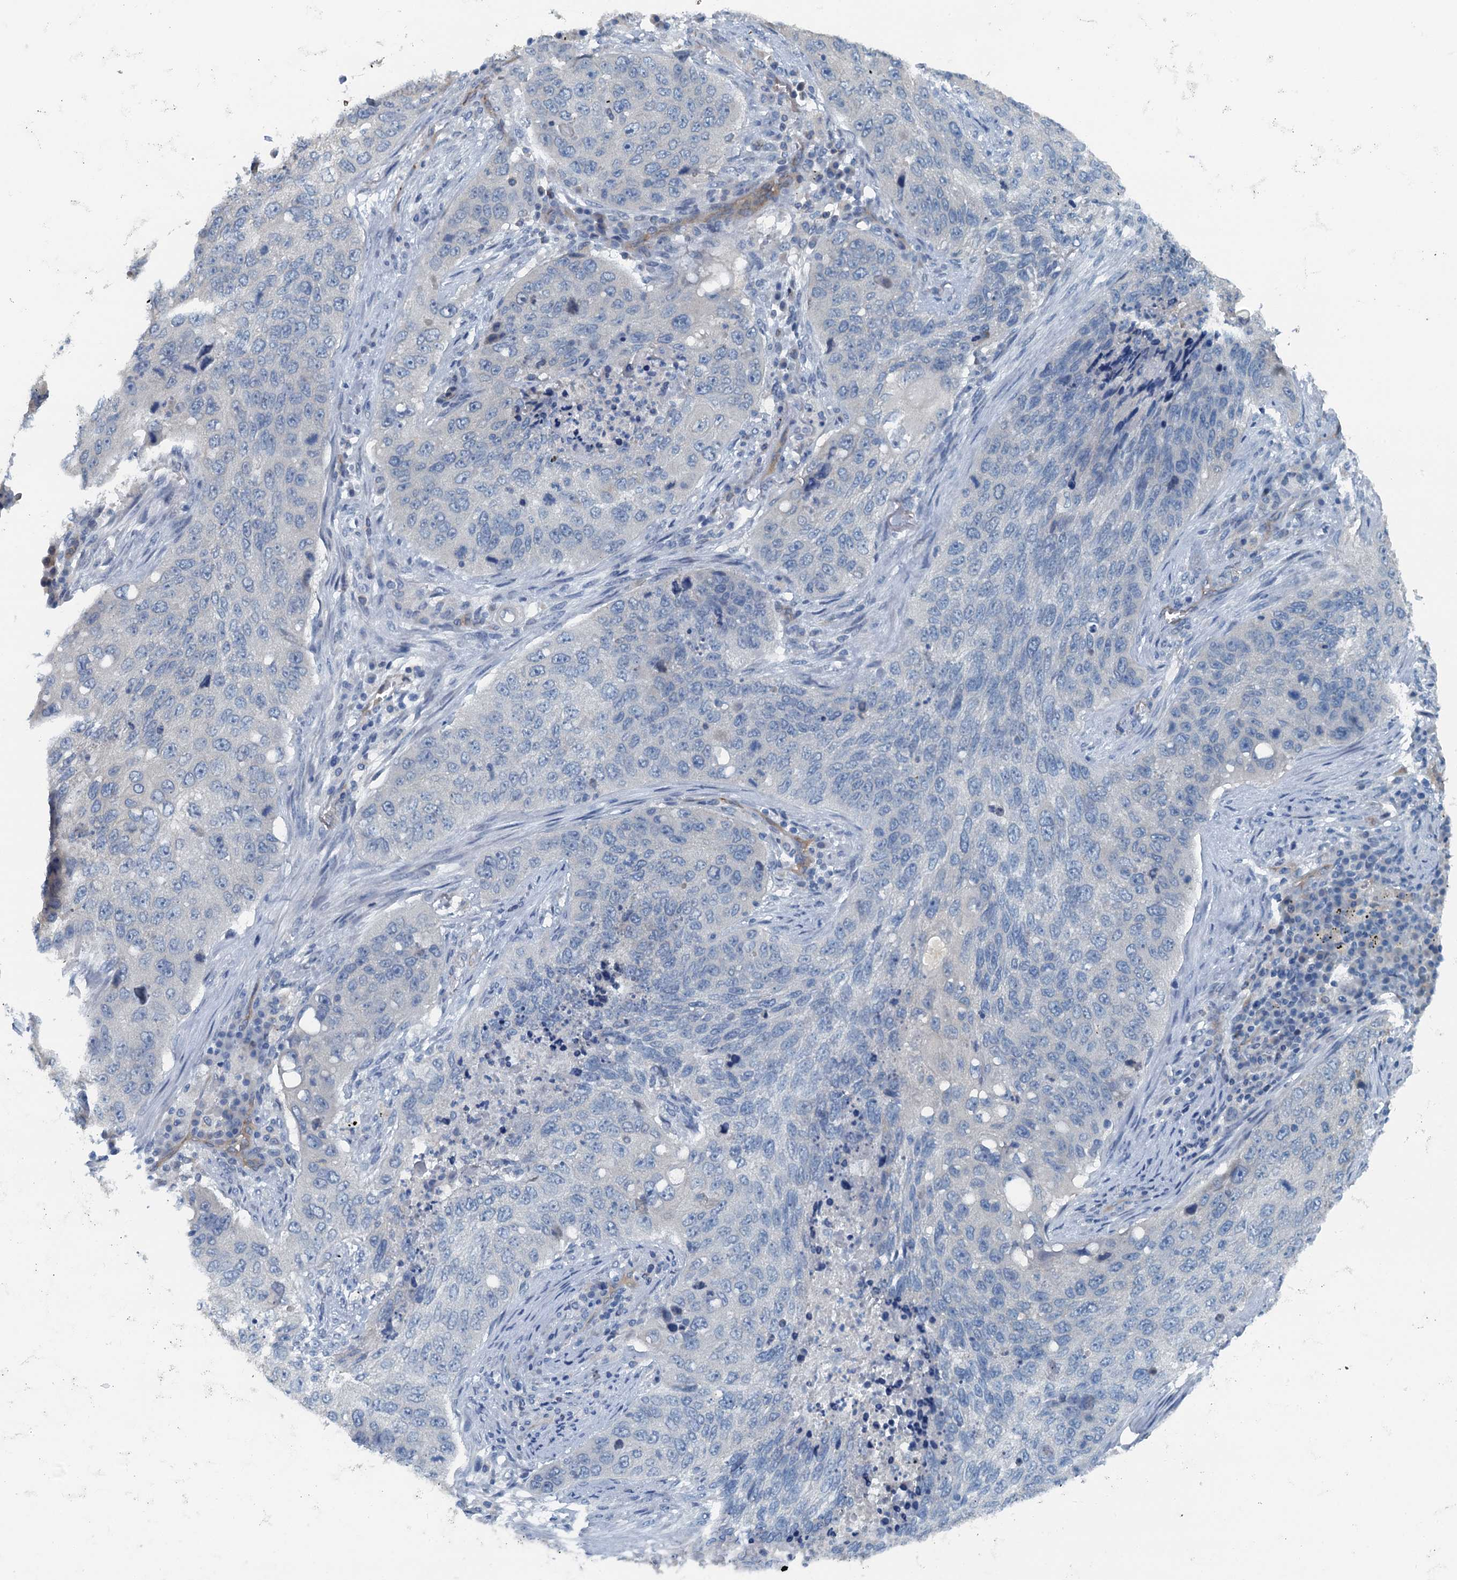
{"staining": {"intensity": "negative", "quantity": "none", "location": "none"}, "tissue": "lung cancer", "cell_type": "Tumor cells", "image_type": "cancer", "snomed": [{"axis": "morphology", "description": "Squamous cell carcinoma, NOS"}, {"axis": "topography", "description": "Lung"}], "caption": "This is an immunohistochemistry histopathology image of human squamous cell carcinoma (lung). There is no staining in tumor cells.", "gene": "GFOD2", "patient": {"sex": "female", "age": 63}}